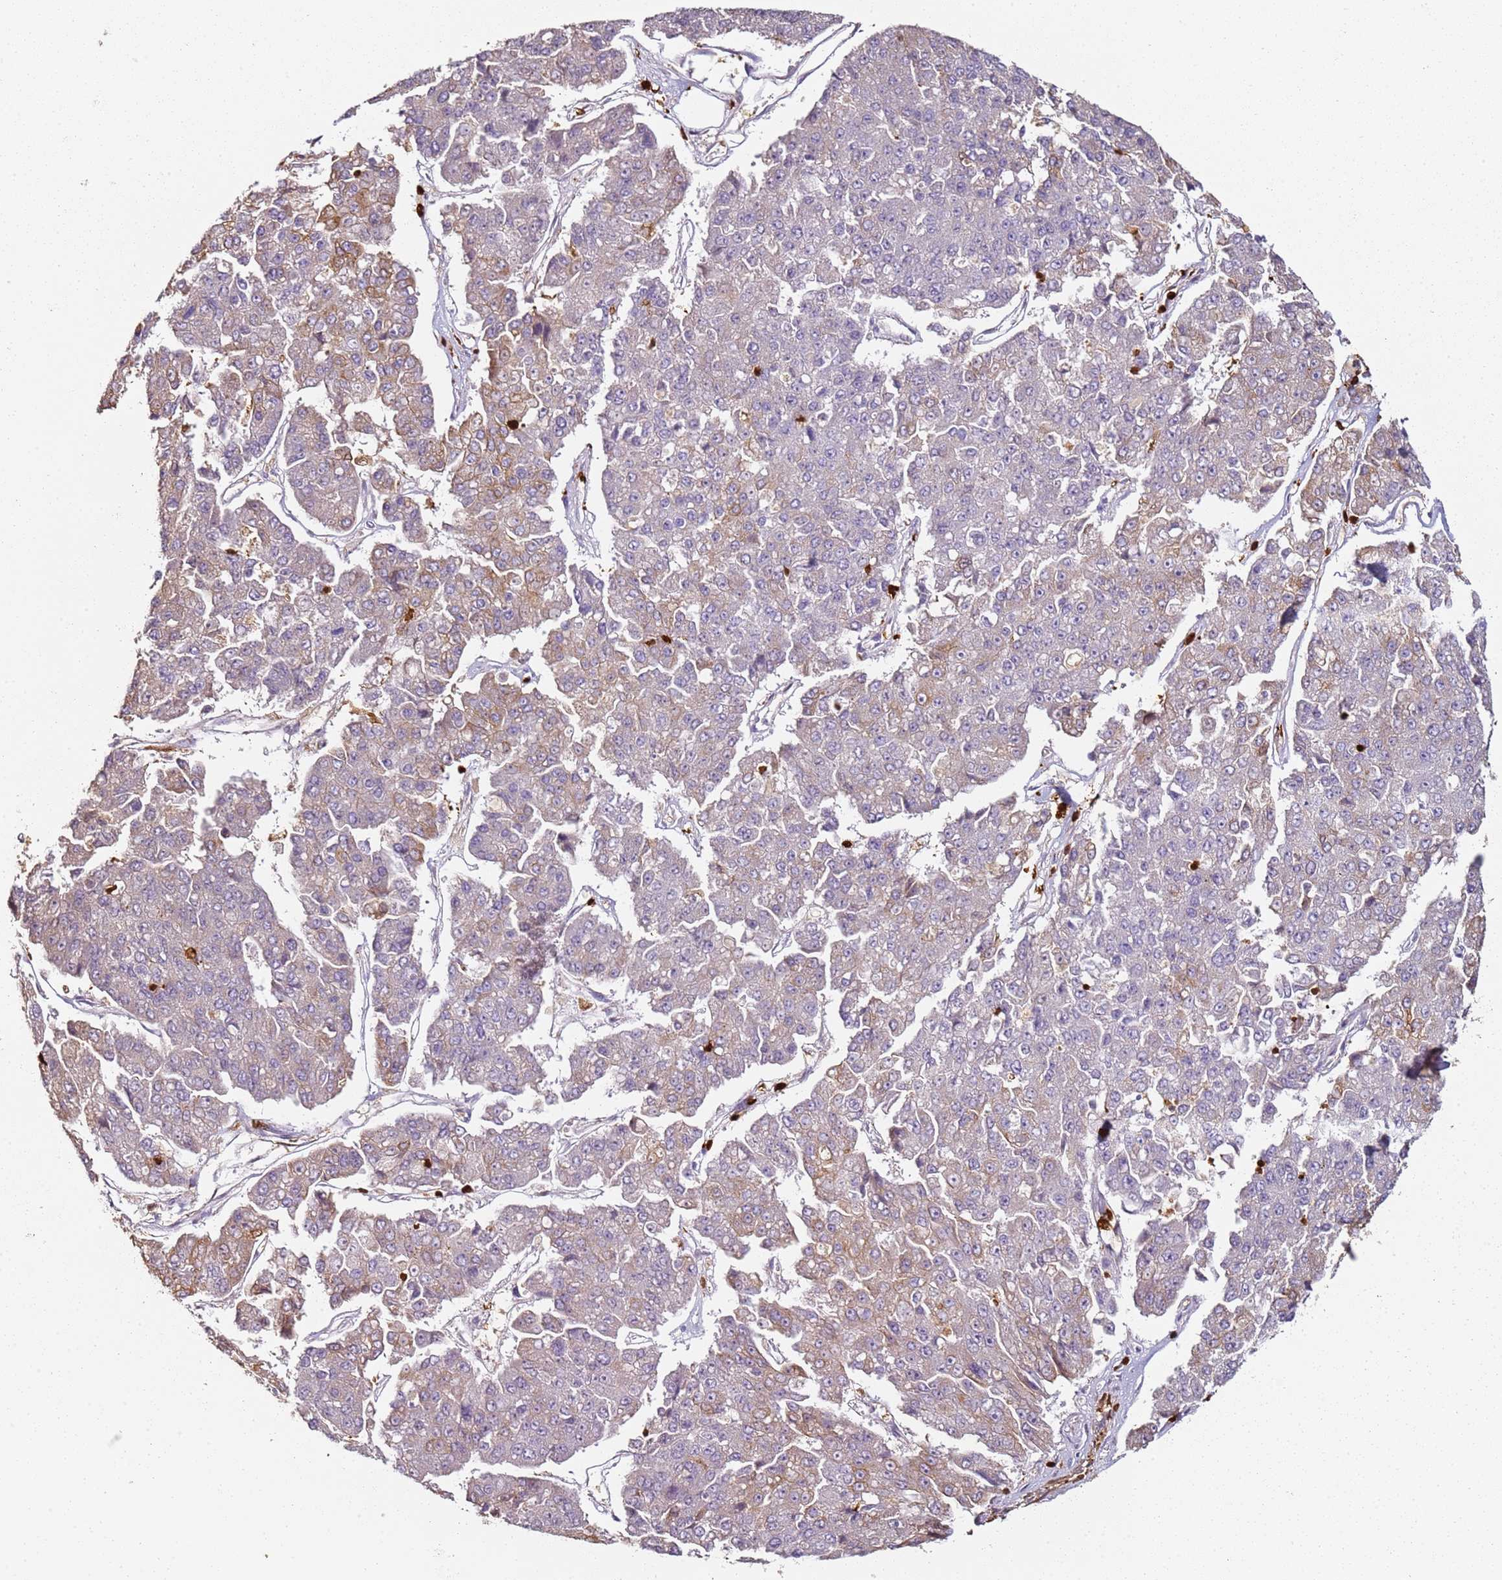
{"staining": {"intensity": "weak", "quantity": "25%-75%", "location": "cytoplasmic/membranous"}, "tissue": "pancreatic cancer", "cell_type": "Tumor cells", "image_type": "cancer", "snomed": [{"axis": "morphology", "description": "Adenocarcinoma, NOS"}, {"axis": "topography", "description": "Pancreas"}], "caption": "IHC micrograph of neoplastic tissue: human pancreatic adenocarcinoma stained using IHC exhibits low levels of weak protein expression localized specifically in the cytoplasmic/membranous of tumor cells, appearing as a cytoplasmic/membranous brown color.", "gene": "S100A4", "patient": {"sex": "male", "age": 50}}